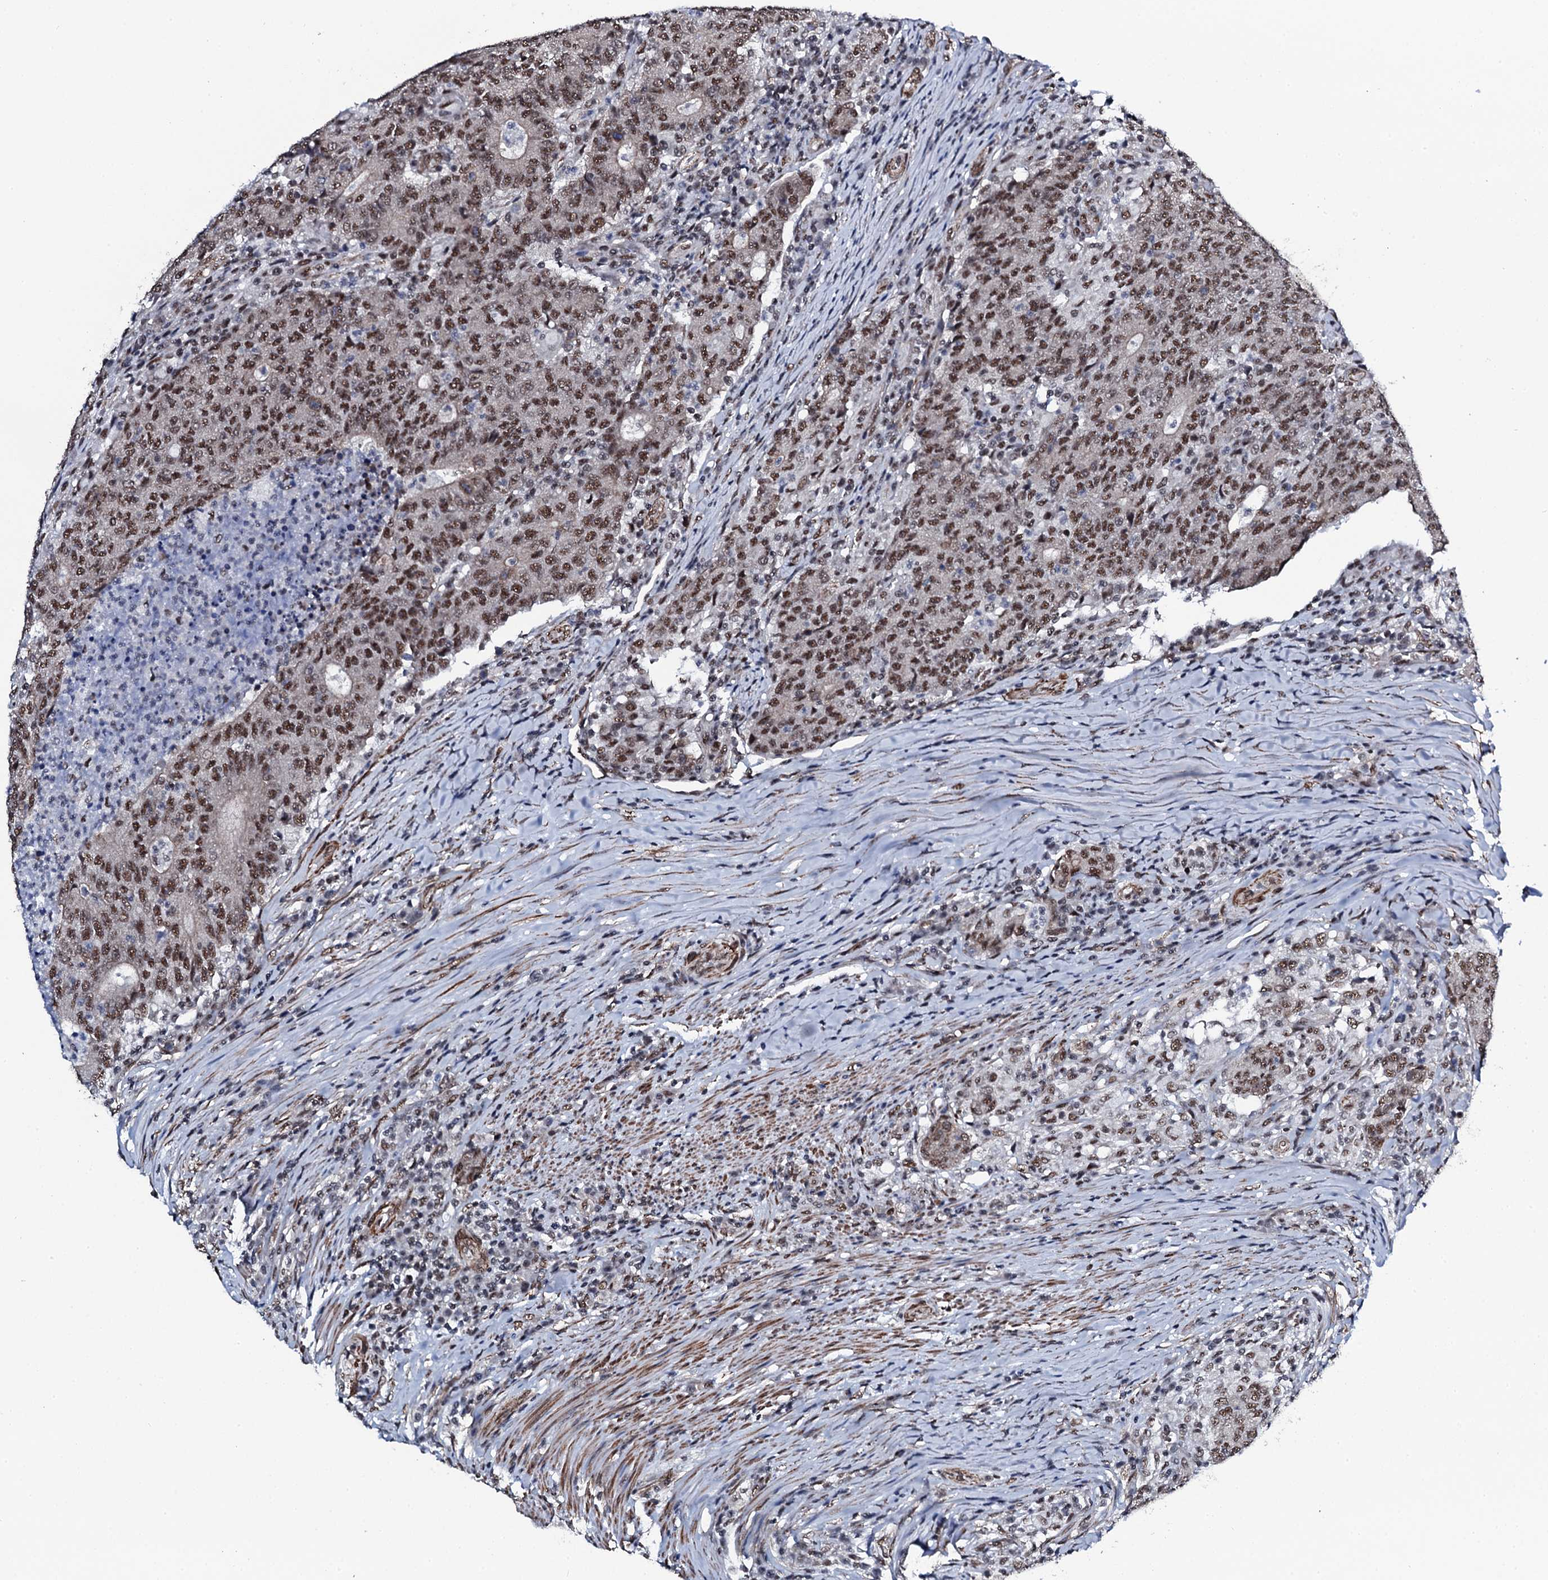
{"staining": {"intensity": "moderate", "quantity": ">75%", "location": "nuclear"}, "tissue": "colorectal cancer", "cell_type": "Tumor cells", "image_type": "cancer", "snomed": [{"axis": "morphology", "description": "Adenocarcinoma, NOS"}, {"axis": "topography", "description": "Colon"}], "caption": "Immunohistochemistry histopathology image of colorectal adenocarcinoma stained for a protein (brown), which displays medium levels of moderate nuclear expression in approximately >75% of tumor cells.", "gene": "CWC15", "patient": {"sex": "female", "age": 75}}